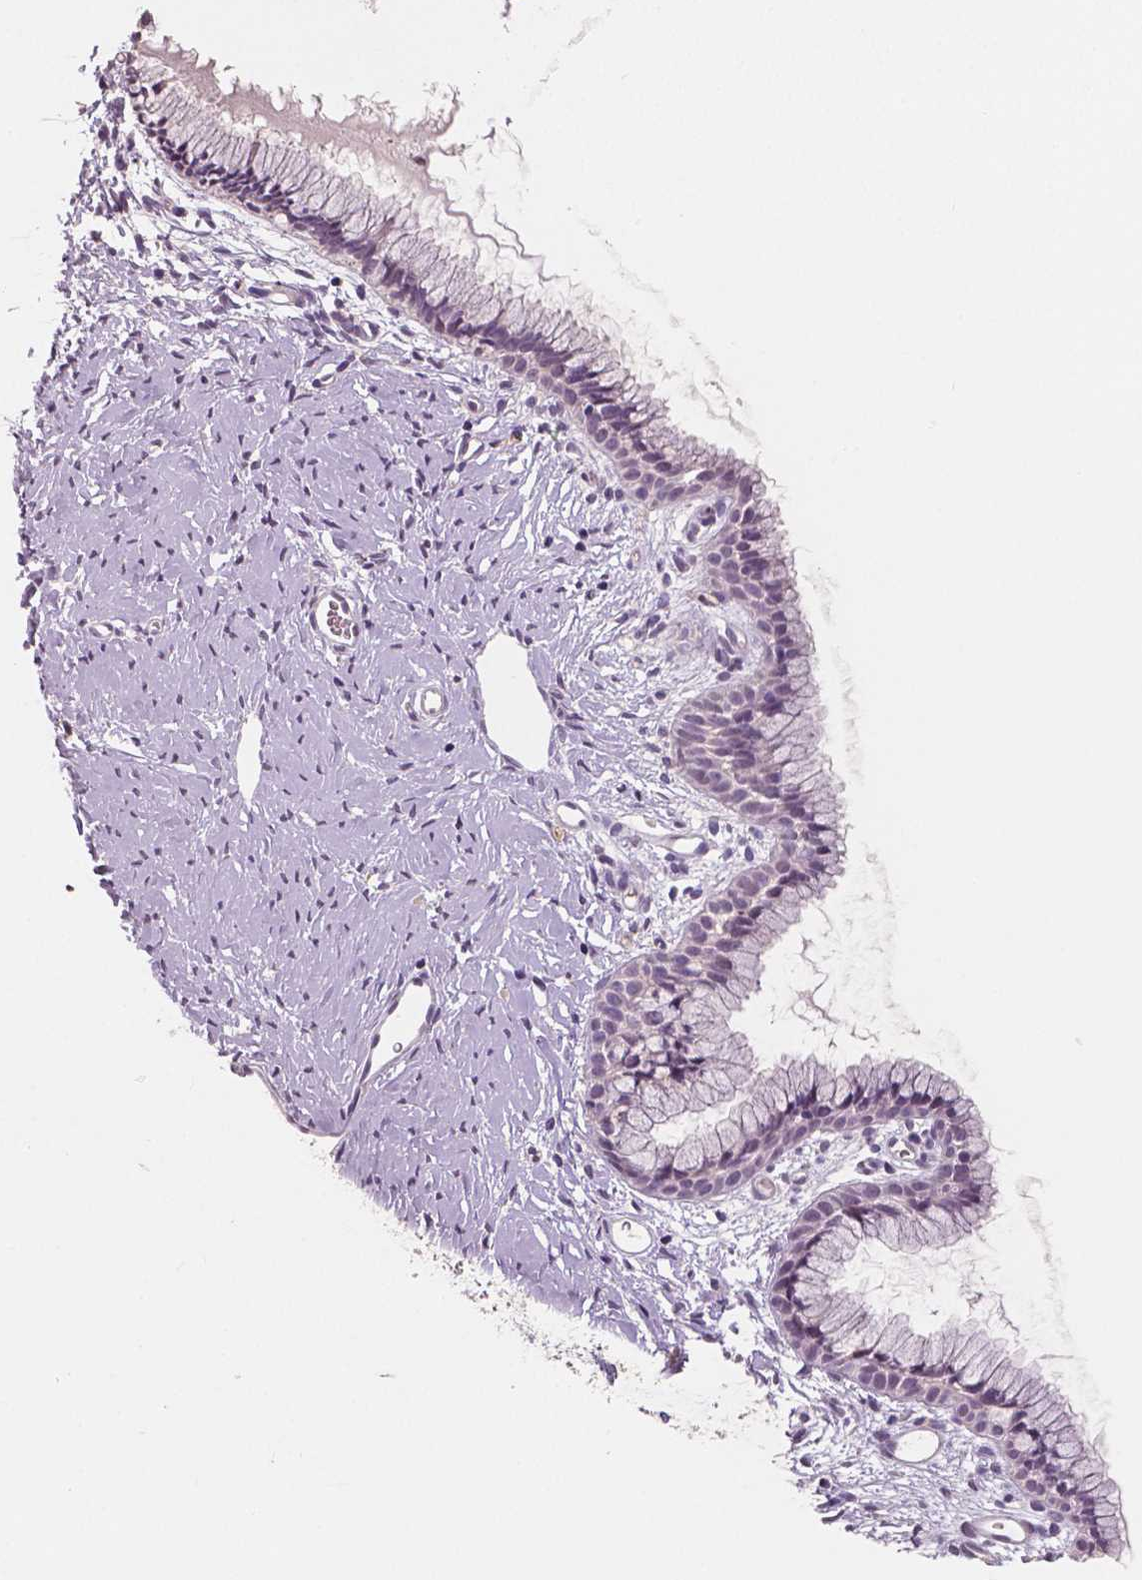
{"staining": {"intensity": "negative", "quantity": "none", "location": "none"}, "tissue": "cervix", "cell_type": "Glandular cells", "image_type": "normal", "snomed": [{"axis": "morphology", "description": "Normal tissue, NOS"}, {"axis": "topography", "description": "Cervix"}], "caption": "This is an IHC image of unremarkable cervix. There is no staining in glandular cells.", "gene": "RNASE7", "patient": {"sex": "female", "age": 40}}